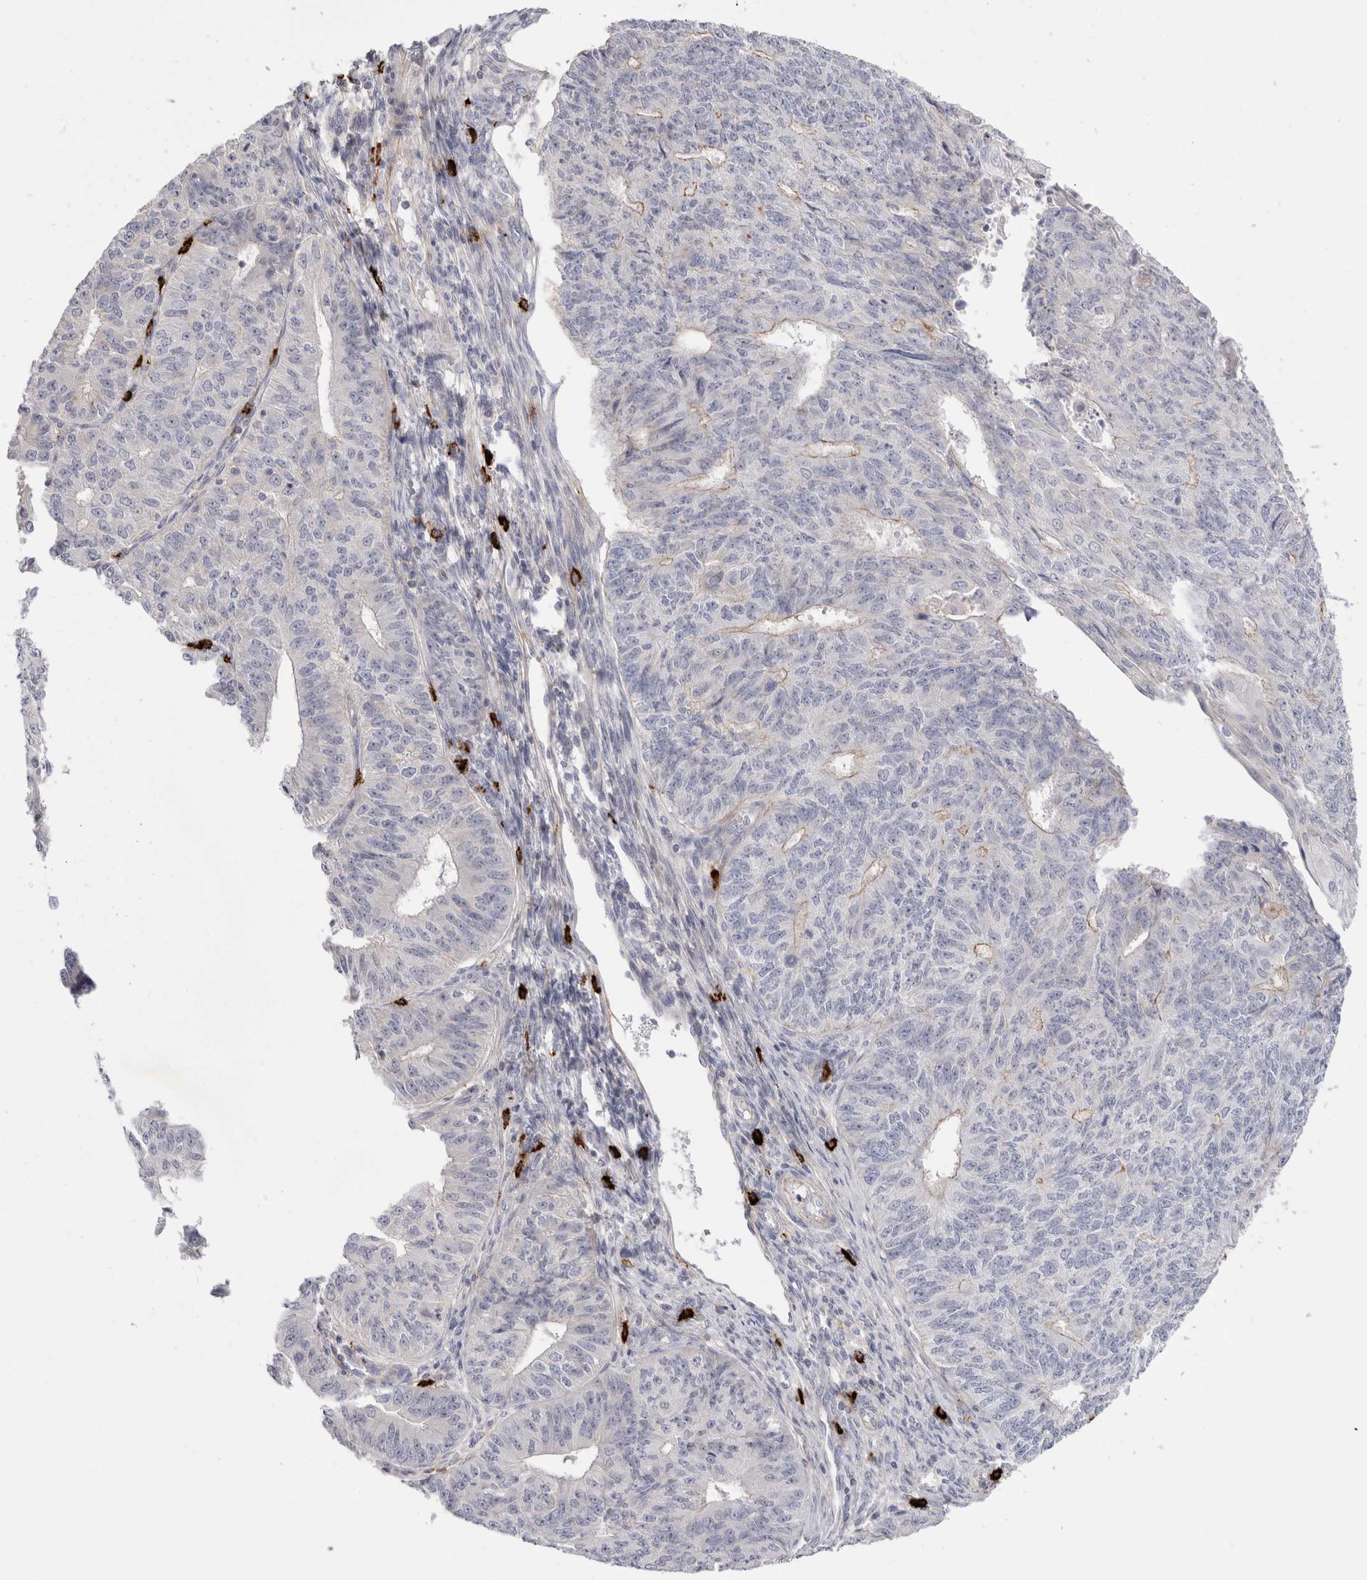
{"staining": {"intensity": "negative", "quantity": "none", "location": "none"}, "tissue": "endometrial cancer", "cell_type": "Tumor cells", "image_type": "cancer", "snomed": [{"axis": "morphology", "description": "Adenocarcinoma, NOS"}, {"axis": "topography", "description": "Endometrium"}], "caption": "This image is of endometrial cancer stained with immunohistochemistry (IHC) to label a protein in brown with the nuclei are counter-stained blue. There is no positivity in tumor cells.", "gene": "SPINK2", "patient": {"sex": "female", "age": 32}}